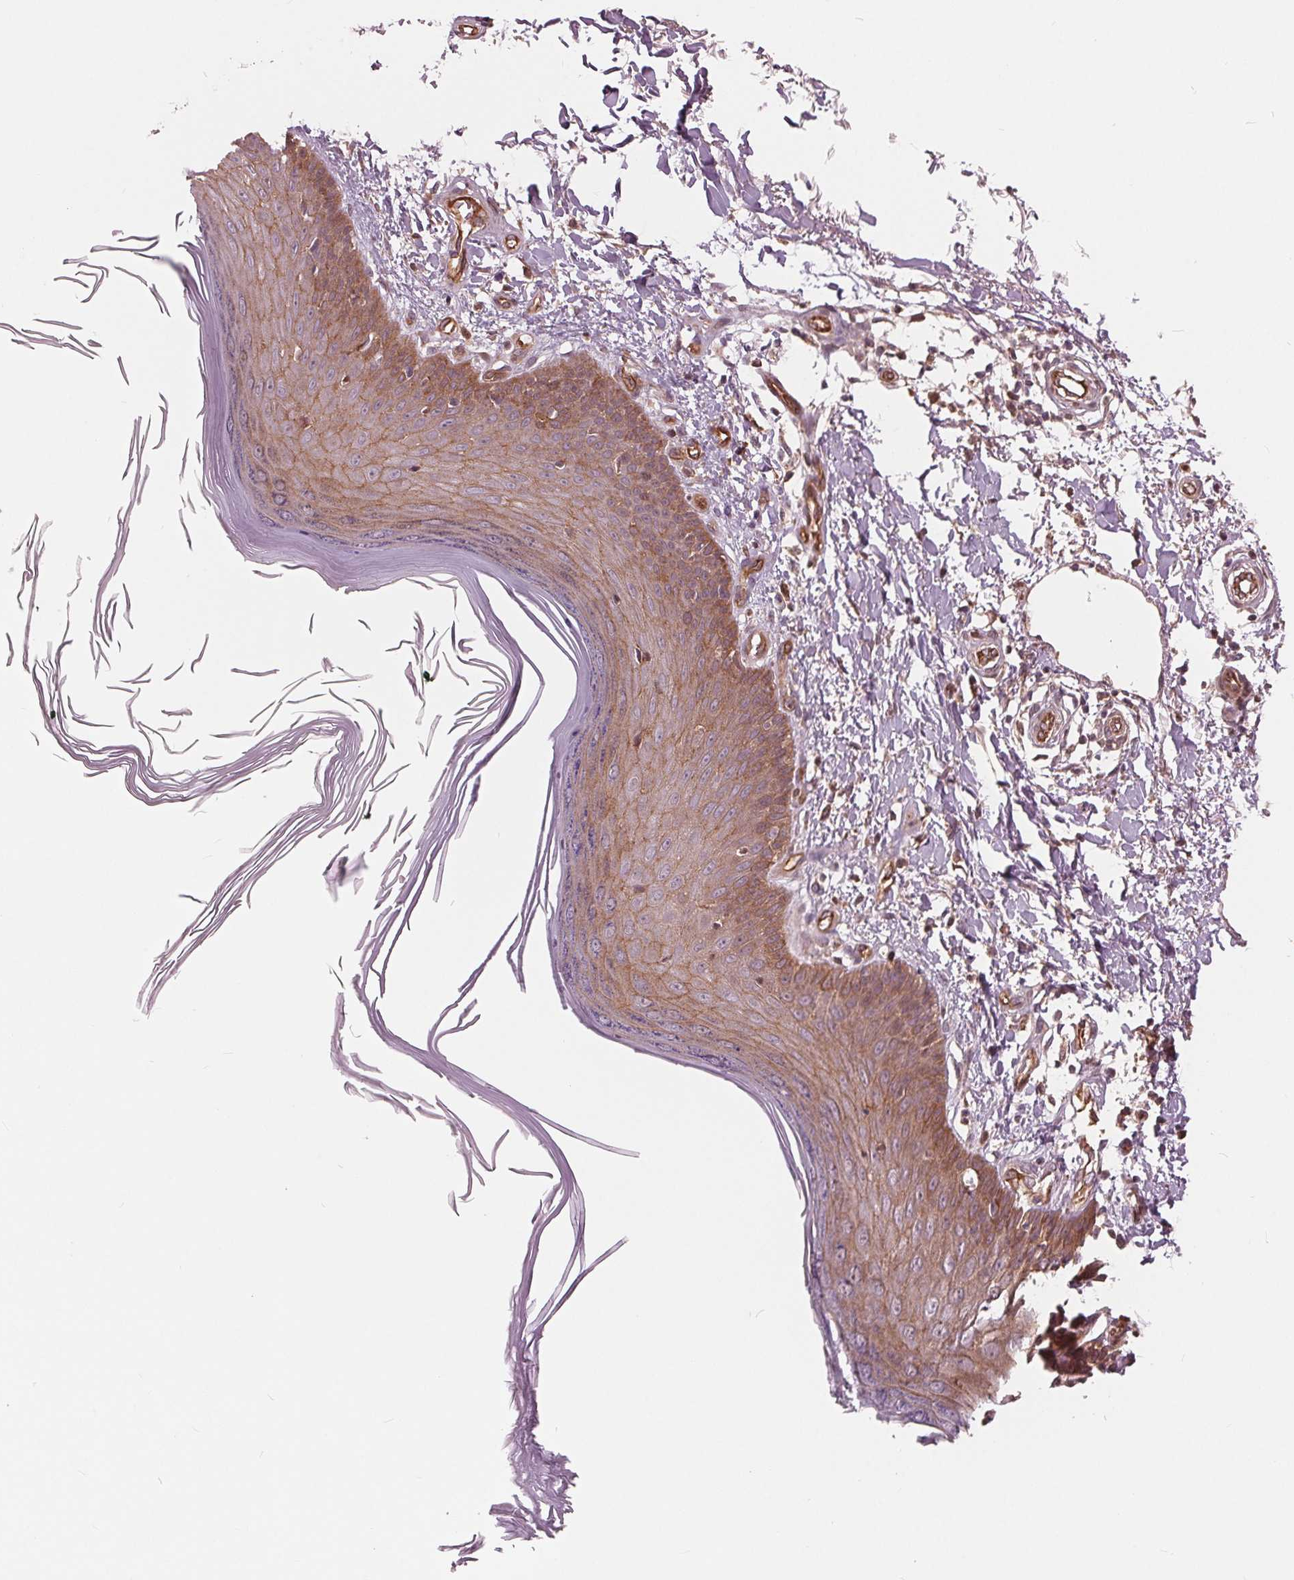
{"staining": {"intensity": "moderate", "quantity": "<25%", "location": "nuclear"}, "tissue": "skin", "cell_type": "Fibroblasts", "image_type": "normal", "snomed": [{"axis": "morphology", "description": "Normal tissue, NOS"}, {"axis": "topography", "description": "Skin"}], "caption": "Moderate nuclear expression for a protein is seen in approximately <25% of fibroblasts of unremarkable skin using immunohistochemistry.", "gene": "TXNIP", "patient": {"sex": "female", "age": 62}}